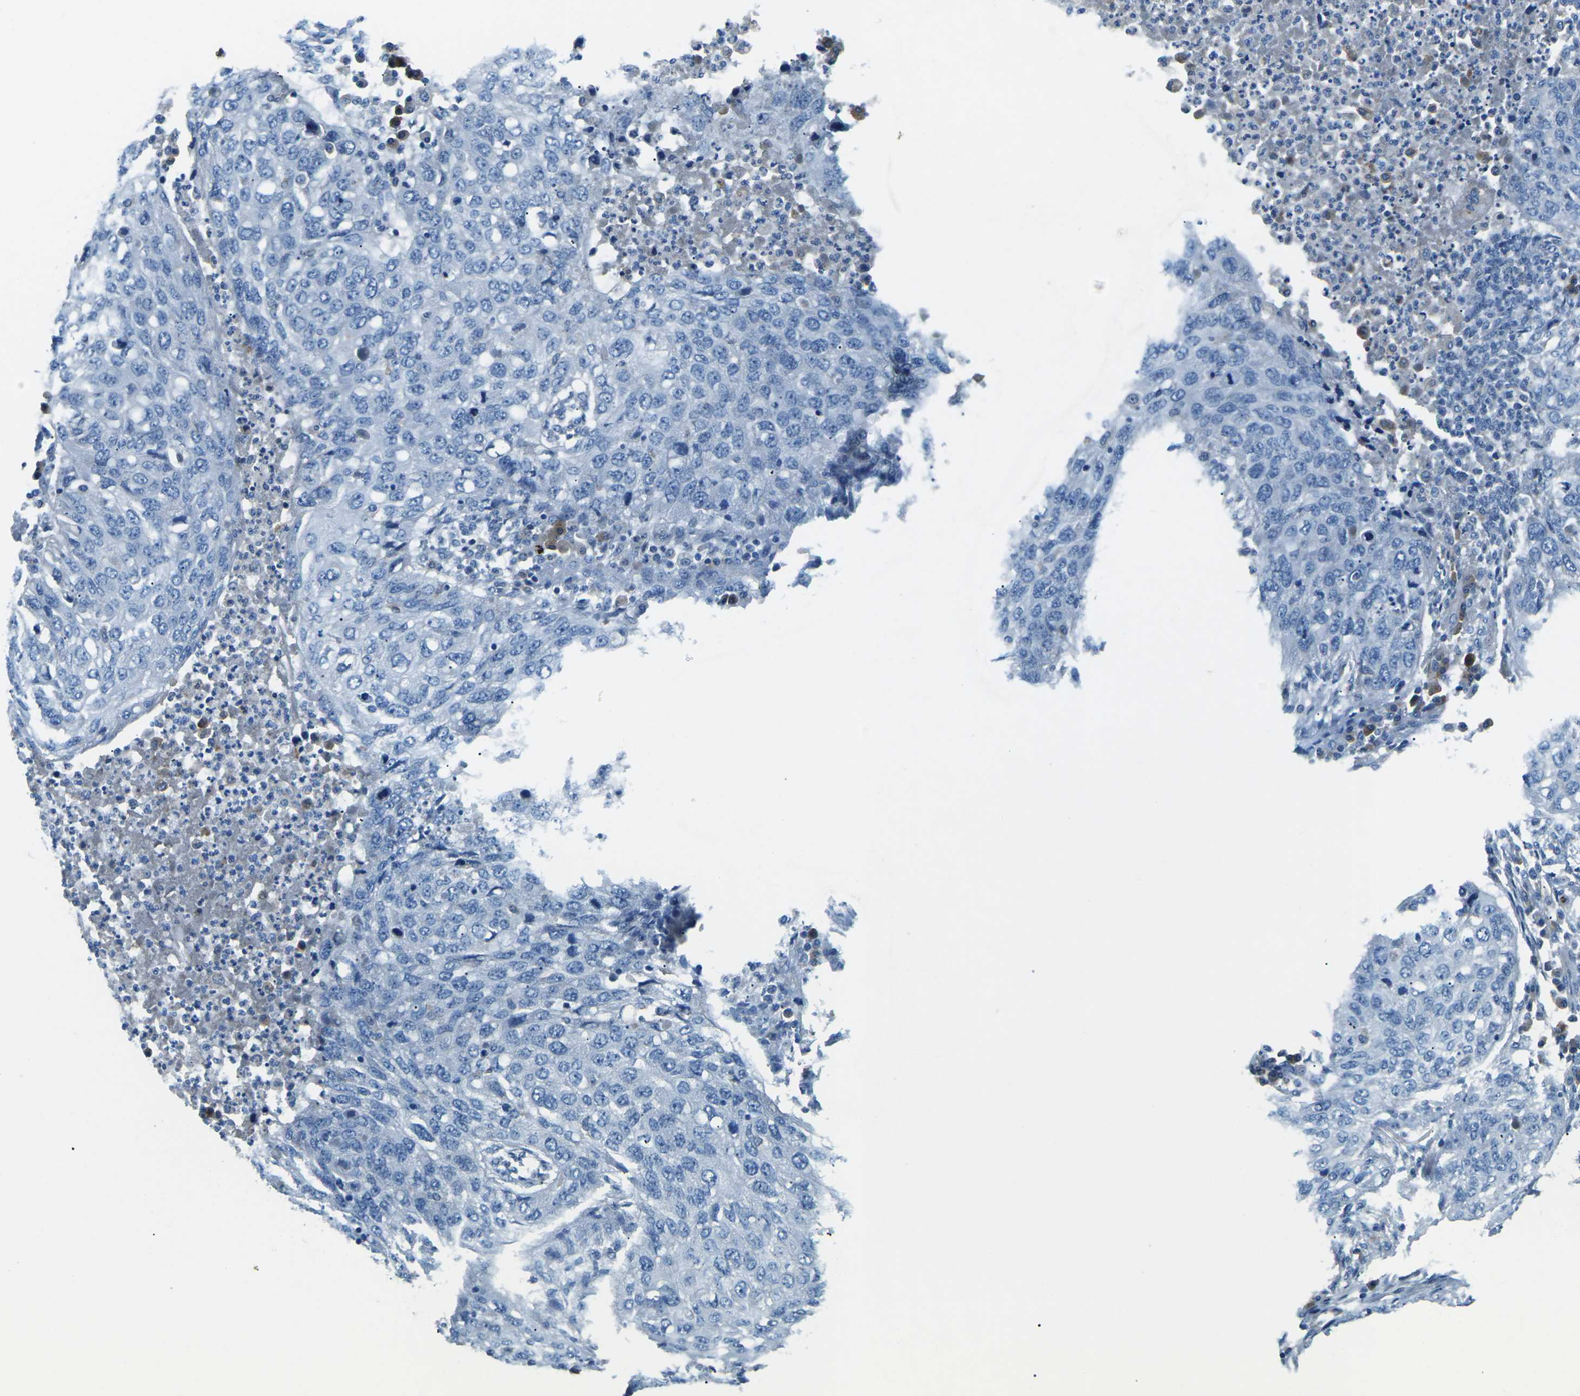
{"staining": {"intensity": "negative", "quantity": "none", "location": "none"}, "tissue": "lung cancer", "cell_type": "Tumor cells", "image_type": "cancer", "snomed": [{"axis": "morphology", "description": "Squamous cell carcinoma, NOS"}, {"axis": "topography", "description": "Lung"}], "caption": "IHC histopathology image of human squamous cell carcinoma (lung) stained for a protein (brown), which demonstrates no positivity in tumor cells.", "gene": "CD1D", "patient": {"sex": "female", "age": 63}}